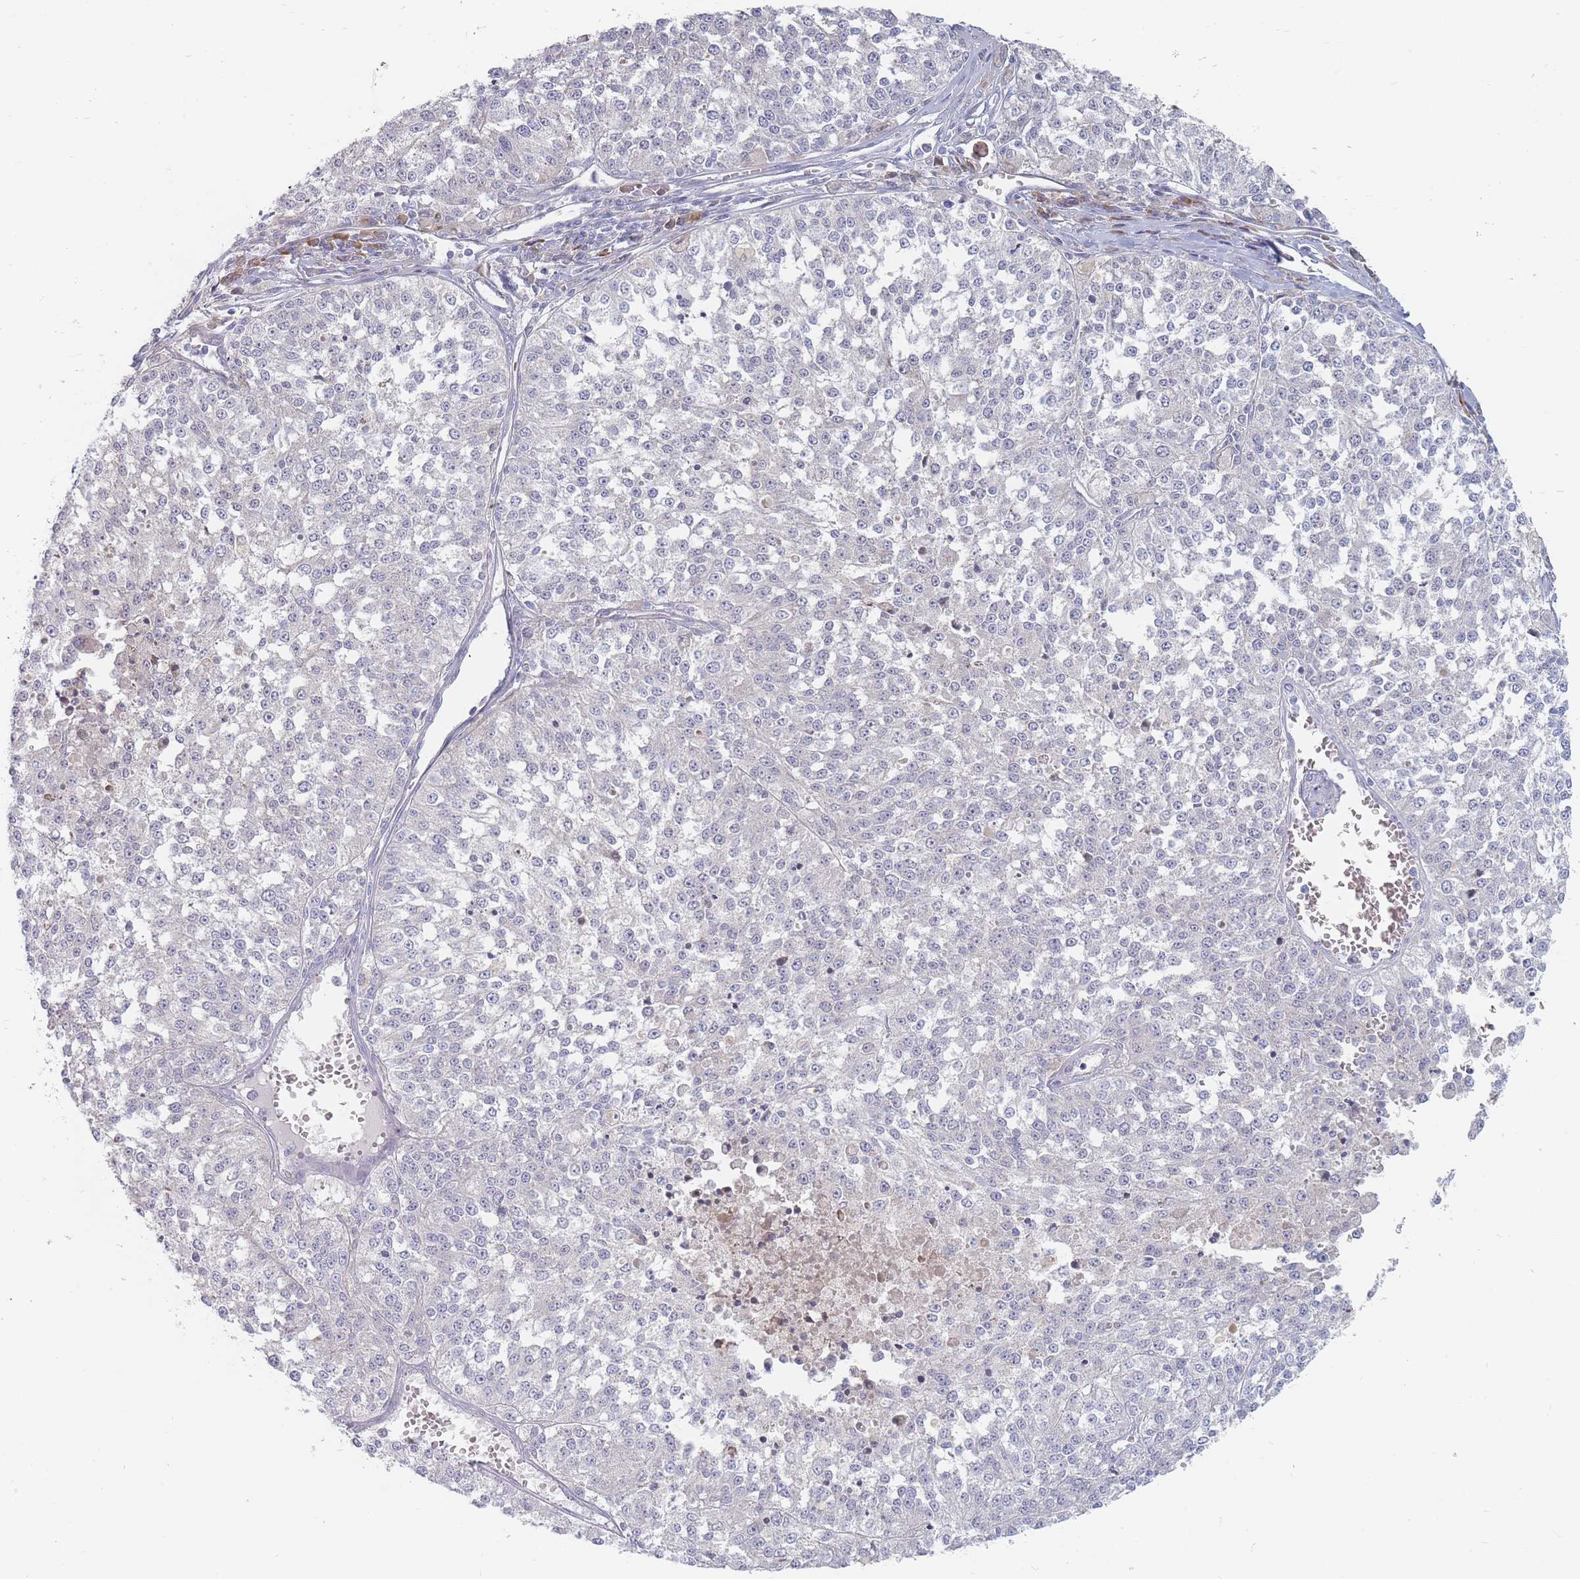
{"staining": {"intensity": "negative", "quantity": "none", "location": "none"}, "tissue": "melanoma", "cell_type": "Tumor cells", "image_type": "cancer", "snomed": [{"axis": "morphology", "description": "Malignant melanoma, NOS"}, {"axis": "topography", "description": "Skin"}], "caption": "Tumor cells are negative for protein expression in human melanoma.", "gene": "SPATS1", "patient": {"sex": "female", "age": 64}}